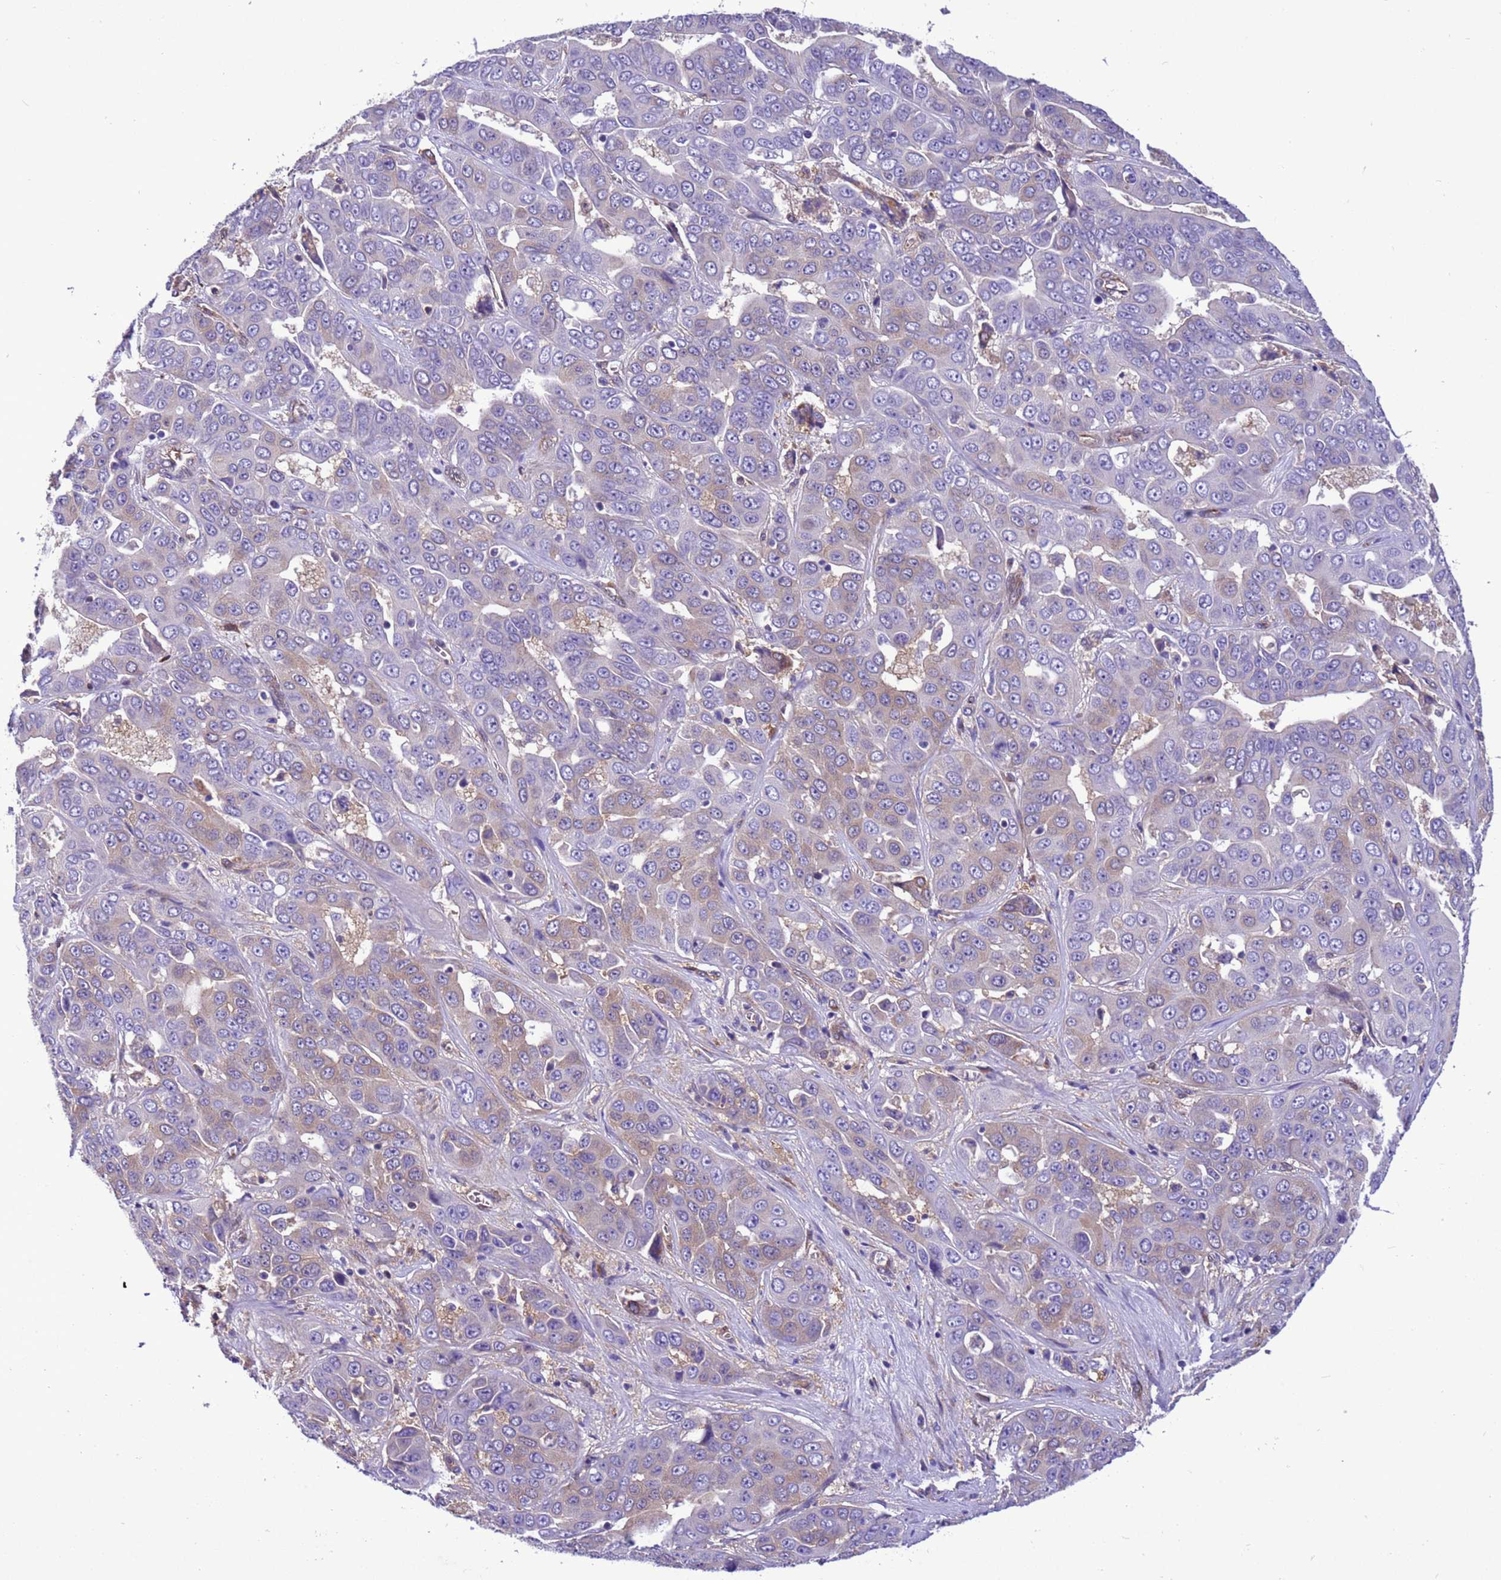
{"staining": {"intensity": "weak", "quantity": "<25%", "location": "cytoplasmic/membranous"}, "tissue": "liver cancer", "cell_type": "Tumor cells", "image_type": "cancer", "snomed": [{"axis": "morphology", "description": "Cholangiocarcinoma"}, {"axis": "topography", "description": "Liver"}], "caption": "A high-resolution photomicrograph shows IHC staining of liver cancer, which shows no significant positivity in tumor cells.", "gene": "RABEP2", "patient": {"sex": "female", "age": 52}}